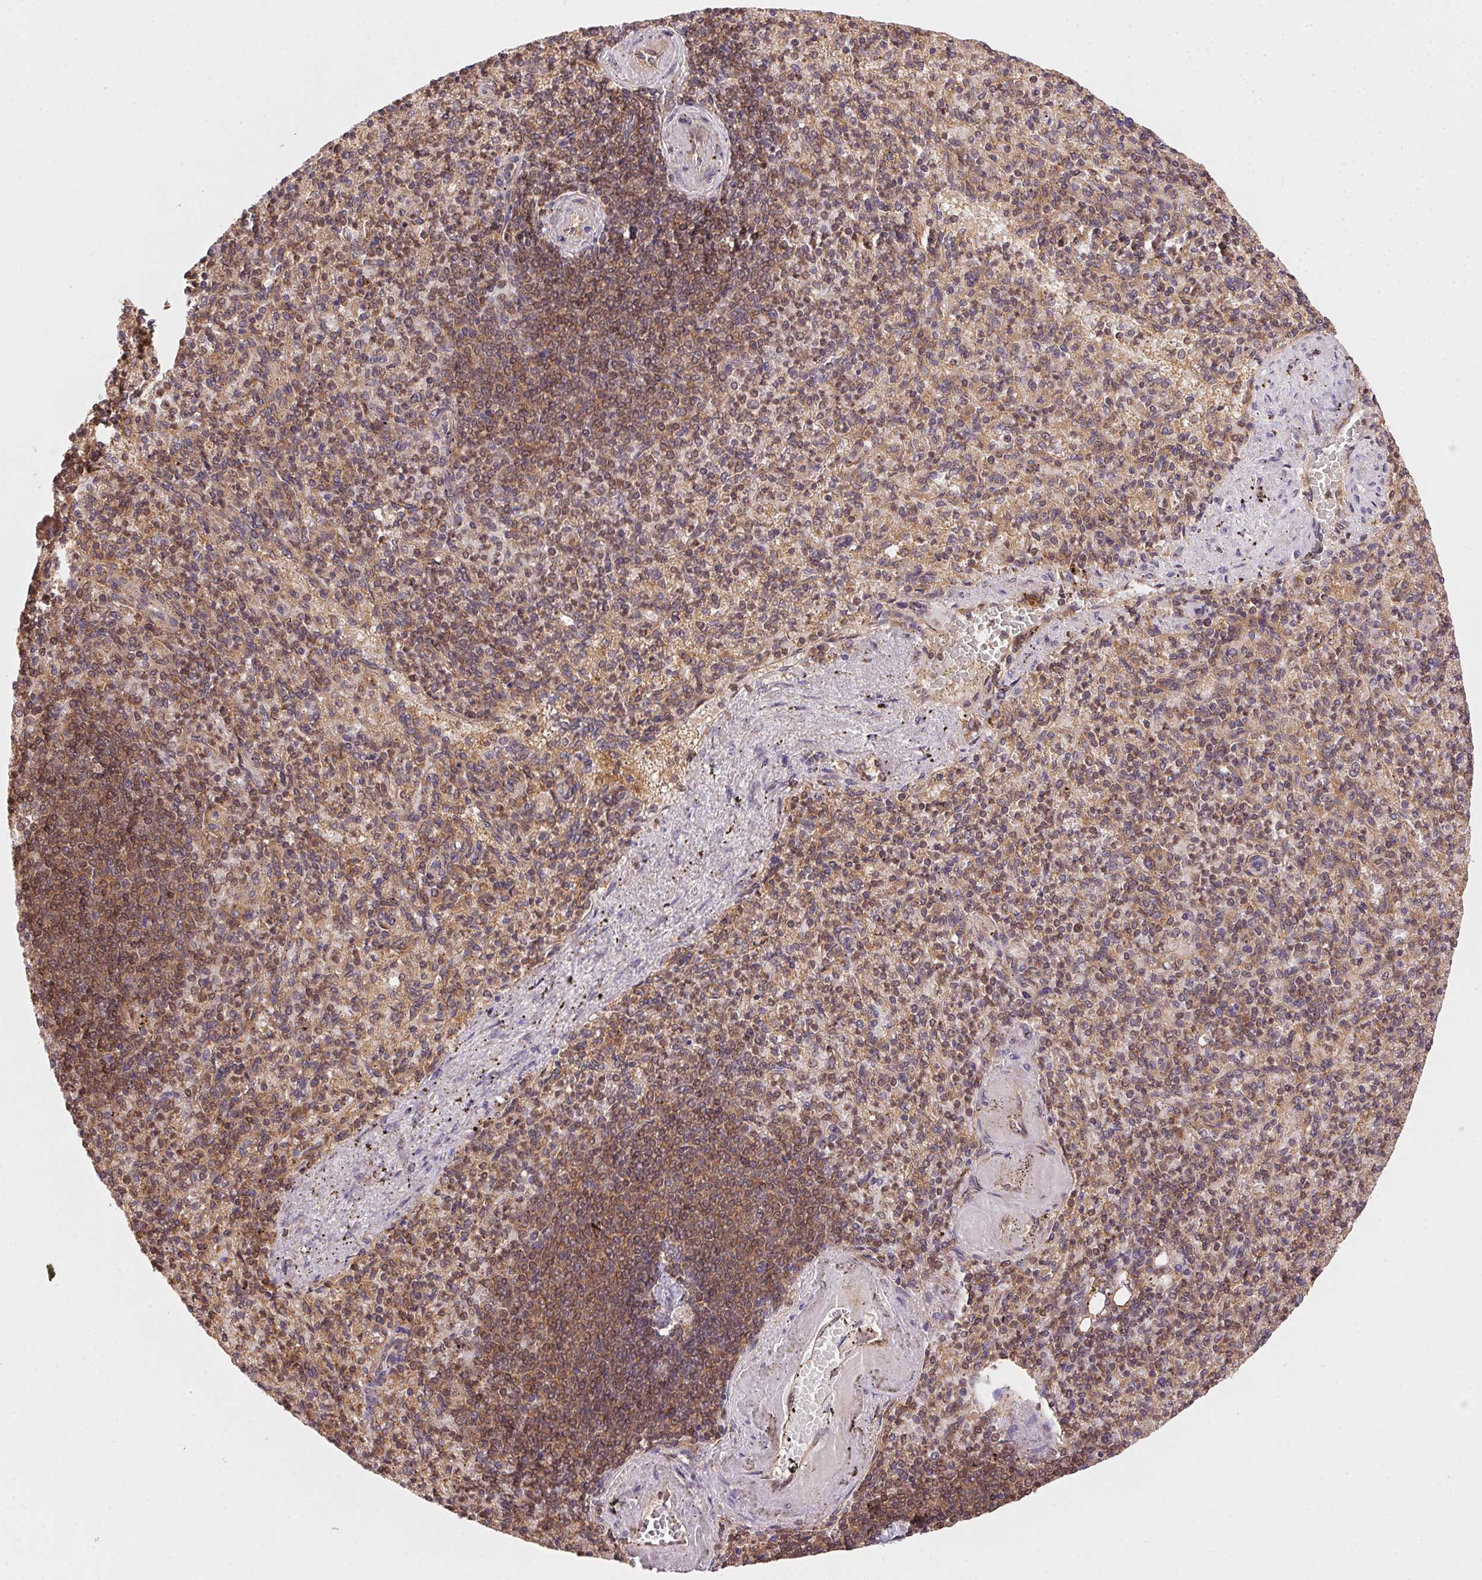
{"staining": {"intensity": "moderate", "quantity": "25%-75%", "location": "cytoplasmic/membranous,nuclear"}, "tissue": "spleen", "cell_type": "Cells in red pulp", "image_type": "normal", "snomed": [{"axis": "morphology", "description": "Normal tissue, NOS"}, {"axis": "topography", "description": "Spleen"}], "caption": "DAB immunohistochemical staining of normal human spleen demonstrates moderate cytoplasmic/membranous,nuclear protein positivity in approximately 25%-75% of cells in red pulp. (DAB (3,3'-diaminobenzidine) IHC with brightfield microscopy, high magnification).", "gene": "MEX3D", "patient": {"sex": "female", "age": 74}}